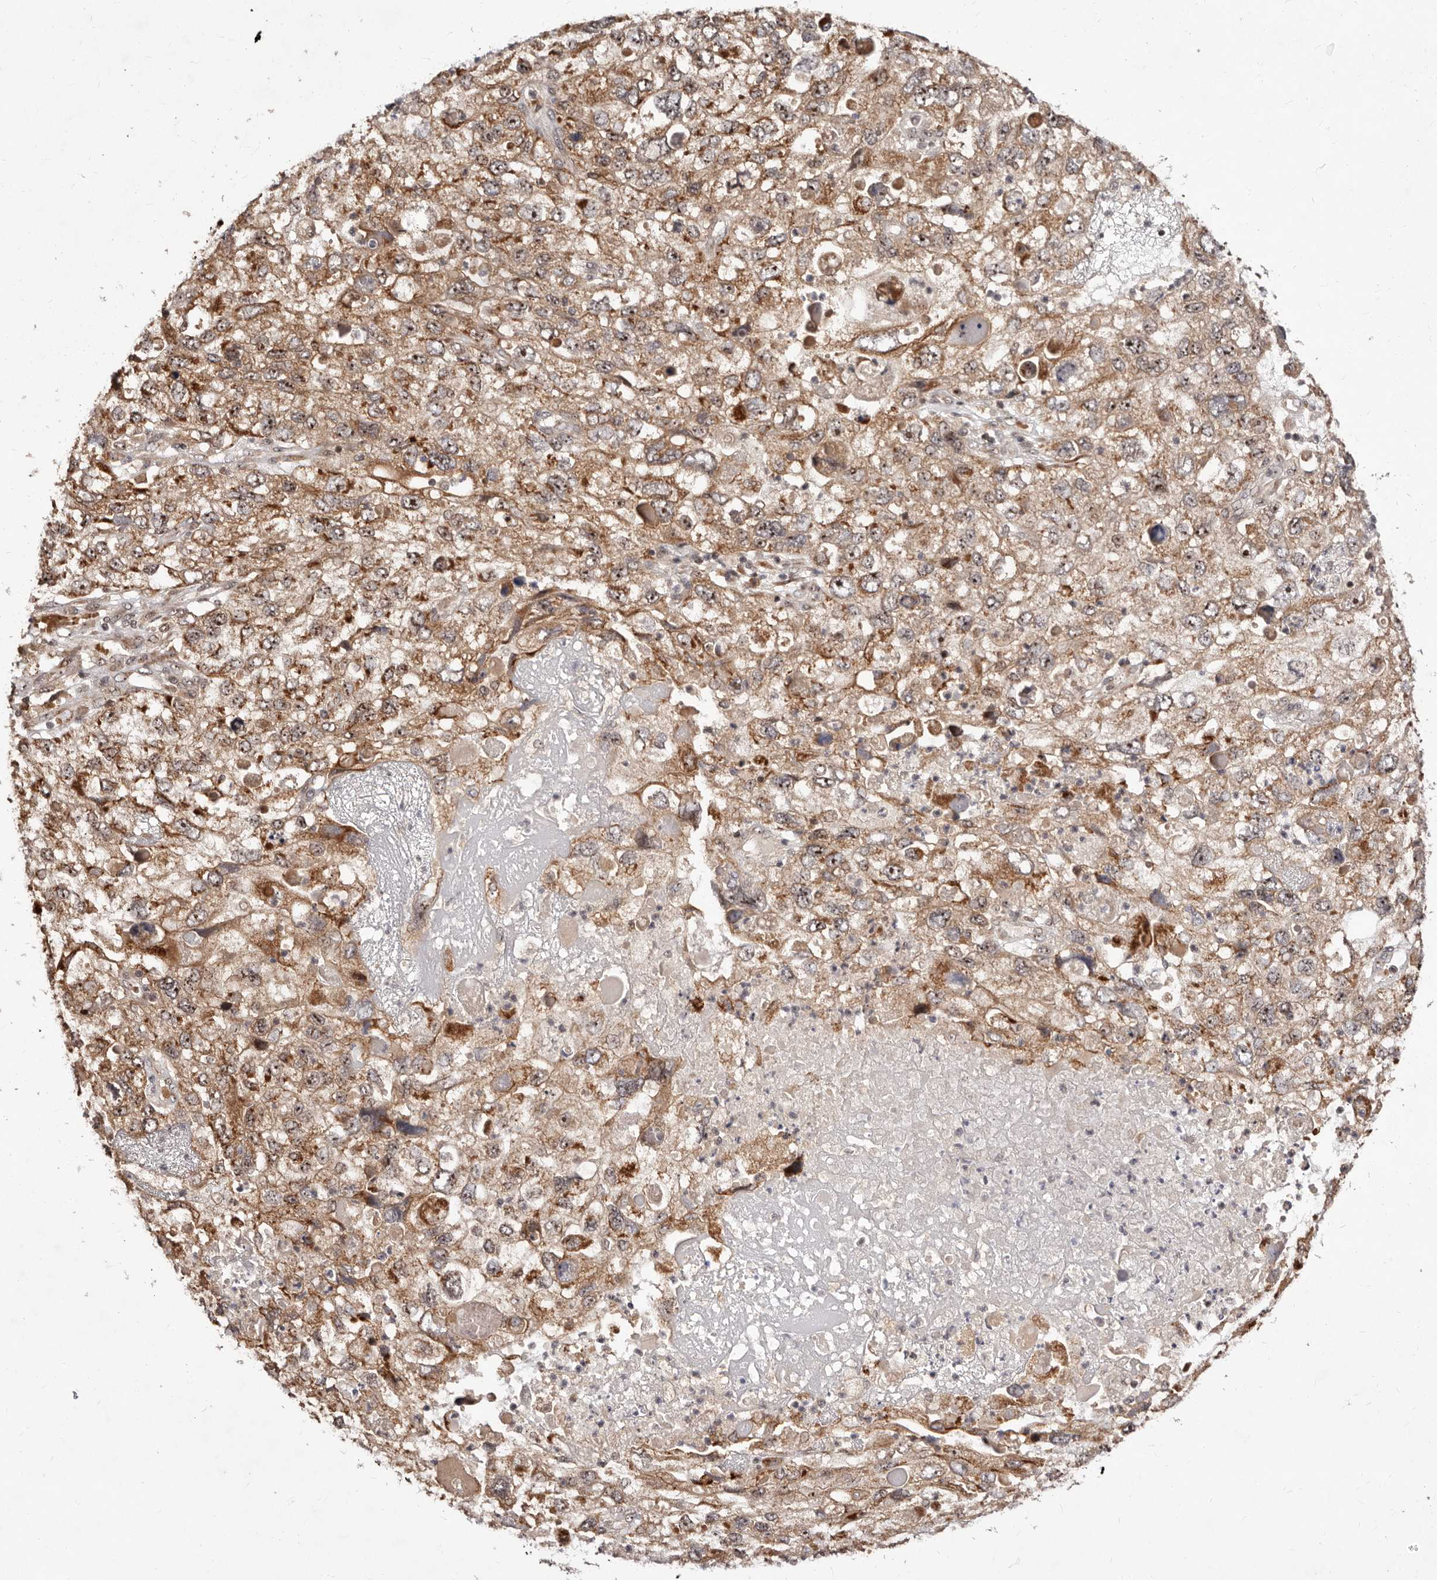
{"staining": {"intensity": "strong", "quantity": ">75%", "location": "cytoplasmic/membranous"}, "tissue": "endometrial cancer", "cell_type": "Tumor cells", "image_type": "cancer", "snomed": [{"axis": "morphology", "description": "Adenocarcinoma, NOS"}, {"axis": "topography", "description": "Endometrium"}], "caption": "This micrograph shows adenocarcinoma (endometrial) stained with immunohistochemistry (IHC) to label a protein in brown. The cytoplasmic/membranous of tumor cells show strong positivity for the protein. Nuclei are counter-stained blue.", "gene": "APOL6", "patient": {"sex": "female", "age": 49}}